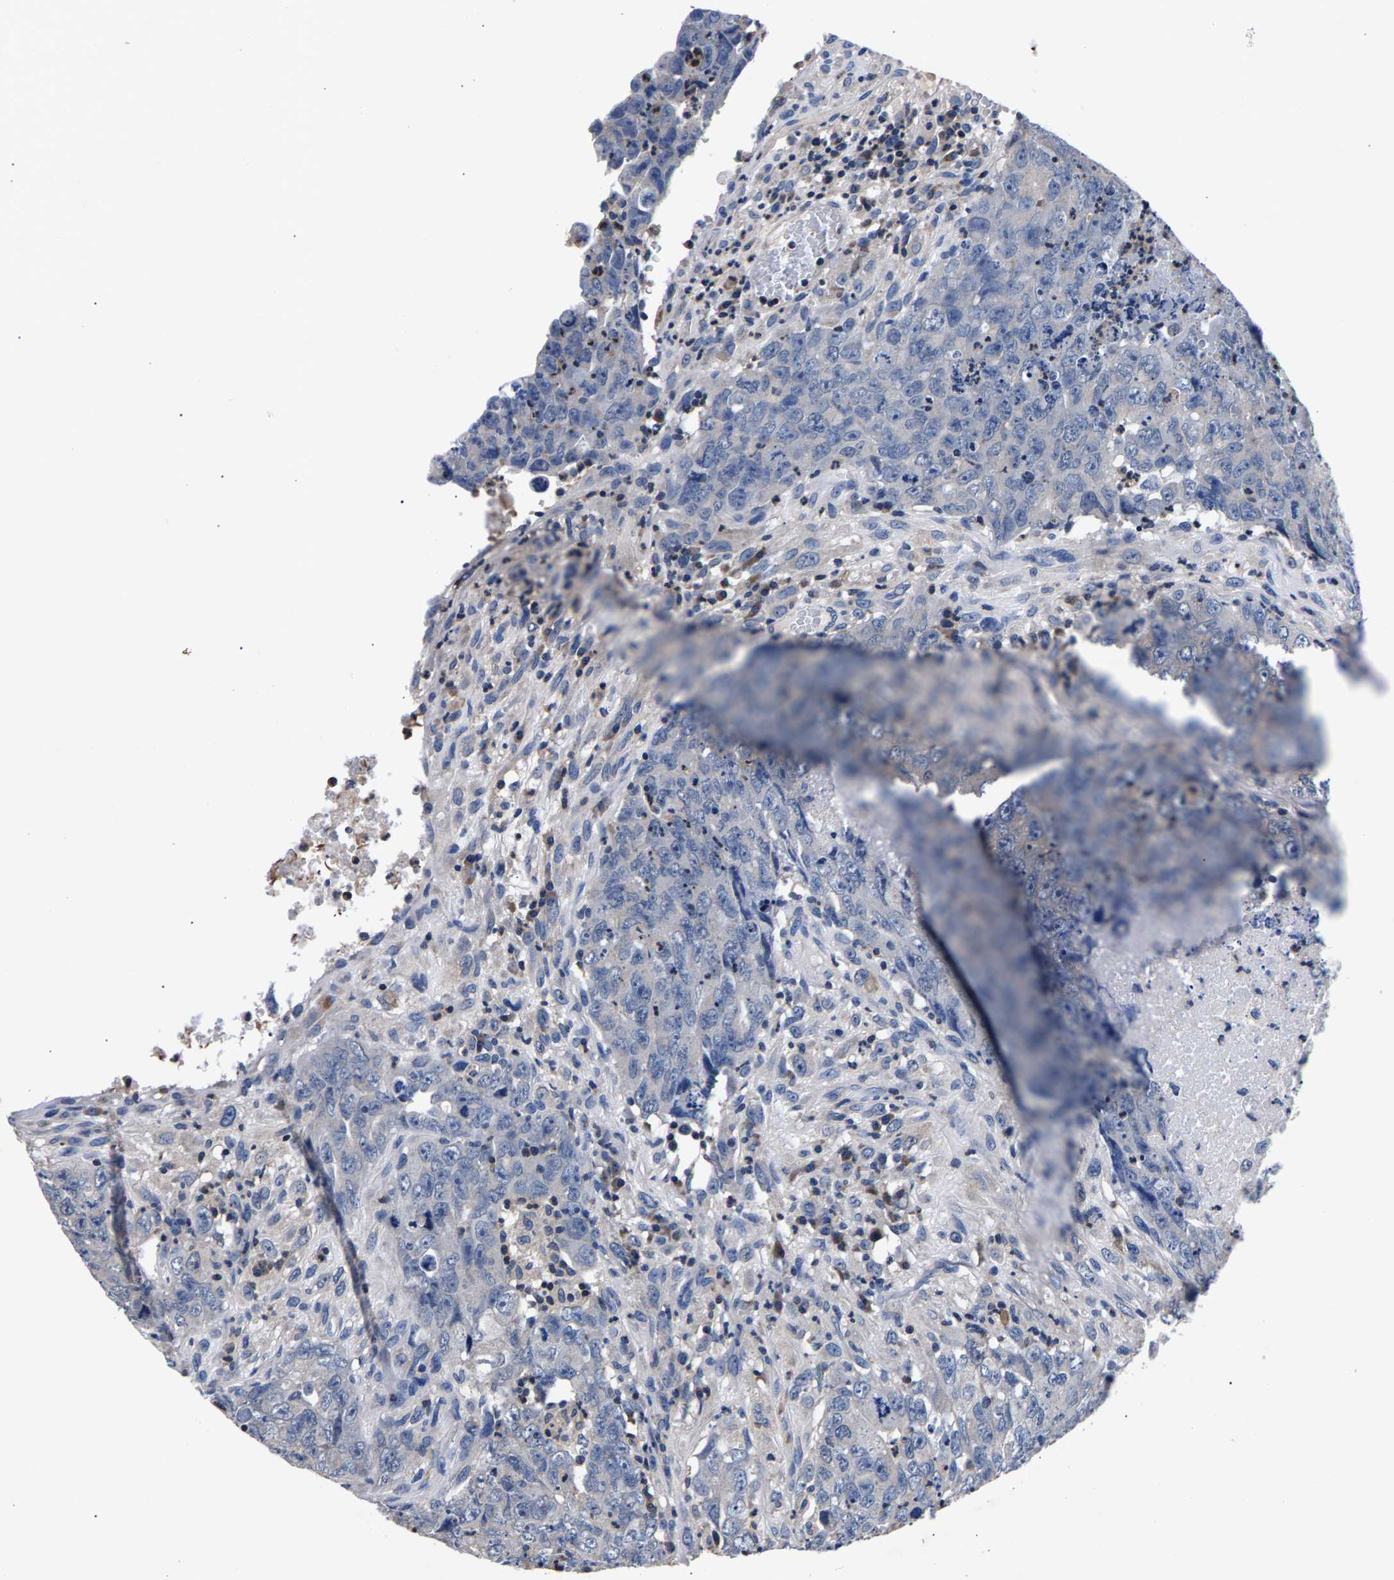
{"staining": {"intensity": "negative", "quantity": "none", "location": "none"}, "tissue": "testis cancer", "cell_type": "Tumor cells", "image_type": "cancer", "snomed": [{"axis": "morphology", "description": "Carcinoma, Embryonal, NOS"}, {"axis": "topography", "description": "Testis"}], "caption": "Micrograph shows no significant protein expression in tumor cells of testis embryonal carcinoma. (Stains: DAB (3,3'-diaminobenzidine) immunohistochemistry (IHC) with hematoxylin counter stain, Microscopy: brightfield microscopy at high magnification).", "gene": "PHF24", "patient": {"sex": "male", "age": 32}}